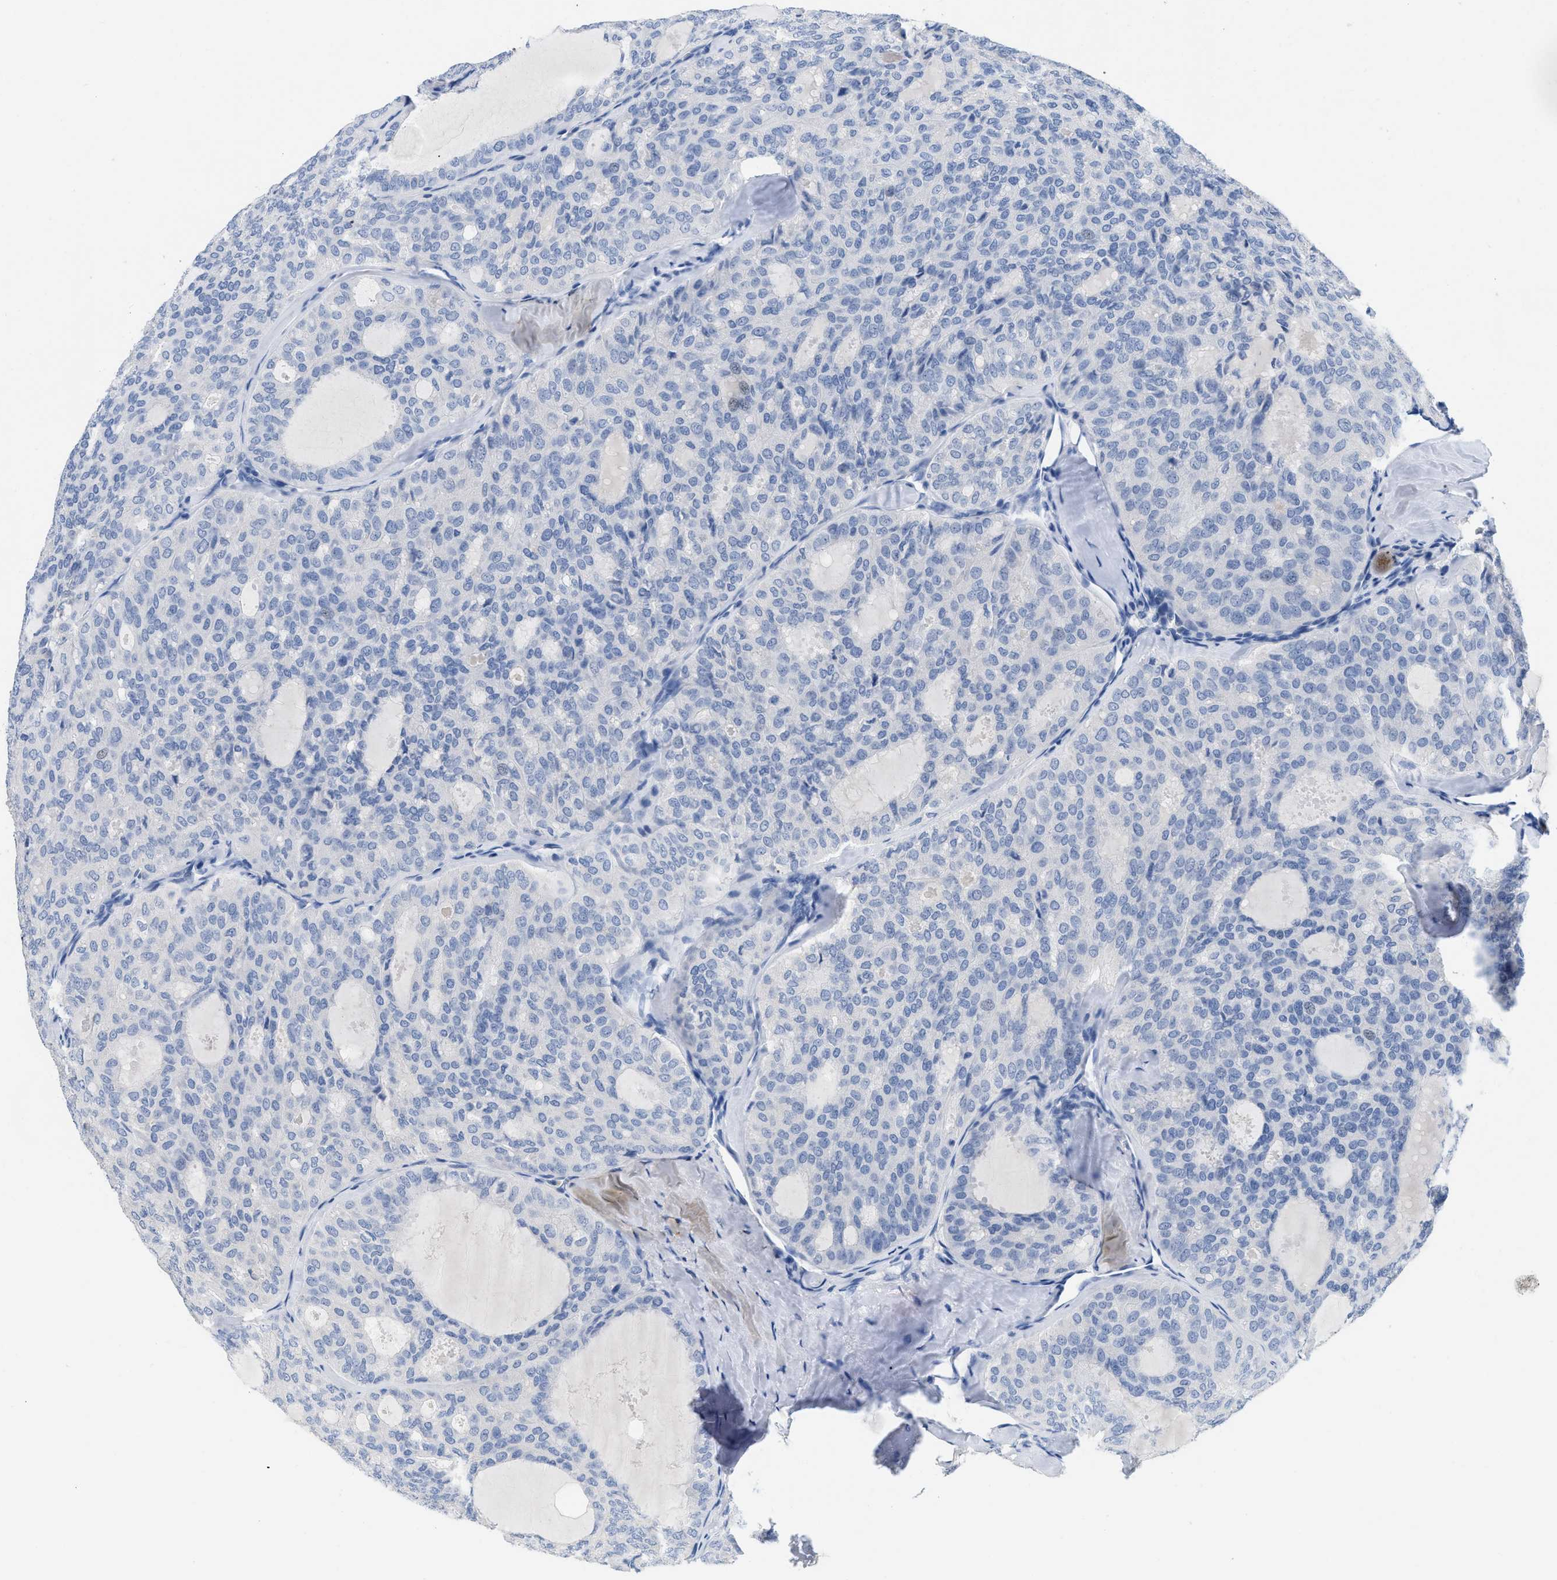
{"staining": {"intensity": "negative", "quantity": "none", "location": "none"}, "tissue": "thyroid cancer", "cell_type": "Tumor cells", "image_type": "cancer", "snomed": [{"axis": "morphology", "description": "Follicular adenoma carcinoma, NOS"}, {"axis": "topography", "description": "Thyroid gland"}], "caption": "This is an immunohistochemistry (IHC) image of human thyroid follicular adenoma carcinoma. There is no positivity in tumor cells.", "gene": "CR1", "patient": {"sex": "male", "age": 75}}